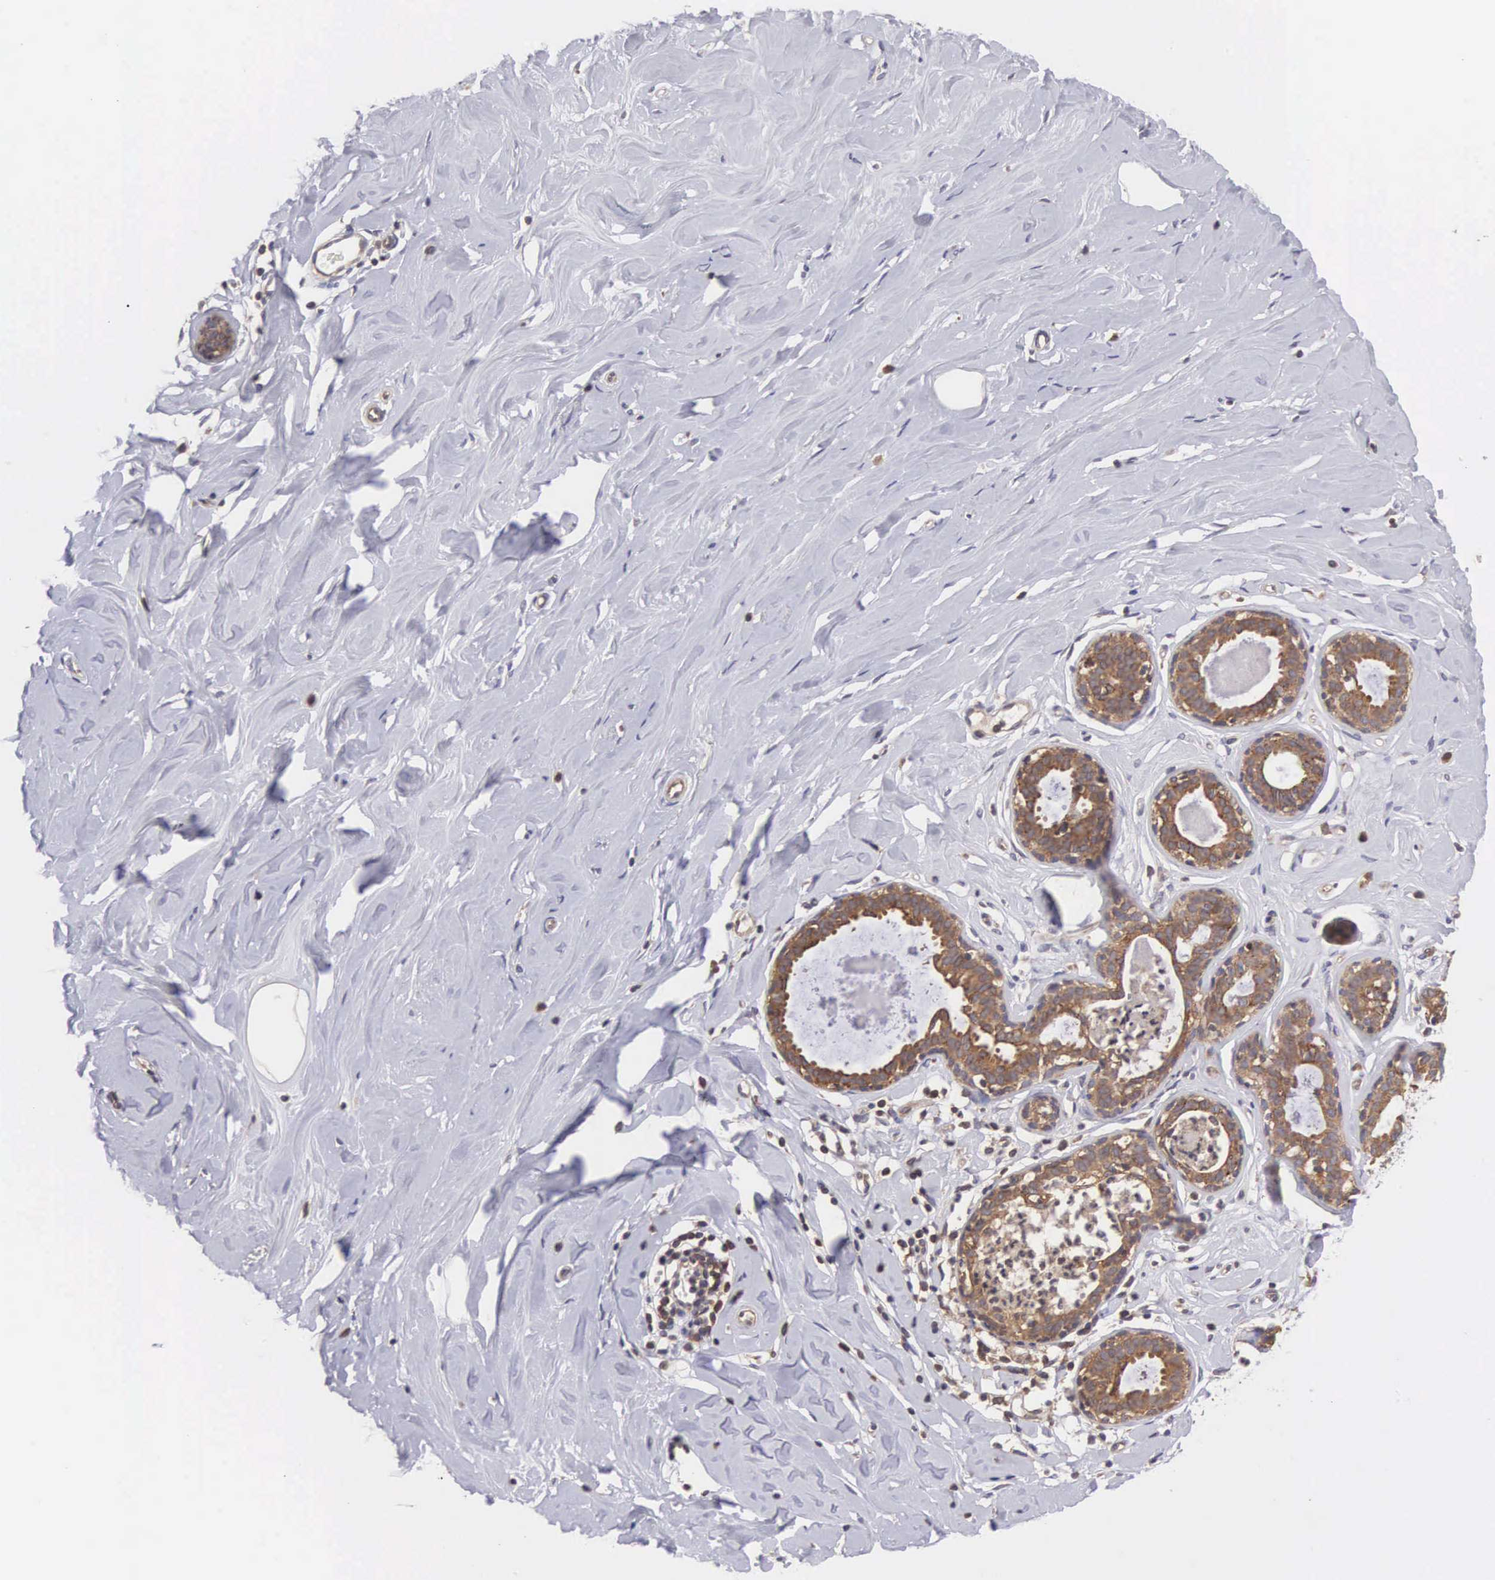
{"staining": {"intensity": "negative", "quantity": "none", "location": "none"}, "tissue": "breast", "cell_type": "Adipocytes", "image_type": "normal", "snomed": [{"axis": "morphology", "description": "Normal tissue, NOS"}, {"axis": "topography", "description": "Breast"}], "caption": "This is a micrograph of immunohistochemistry (IHC) staining of unremarkable breast, which shows no positivity in adipocytes.", "gene": "DHRS1", "patient": {"sex": "female", "age": 44}}